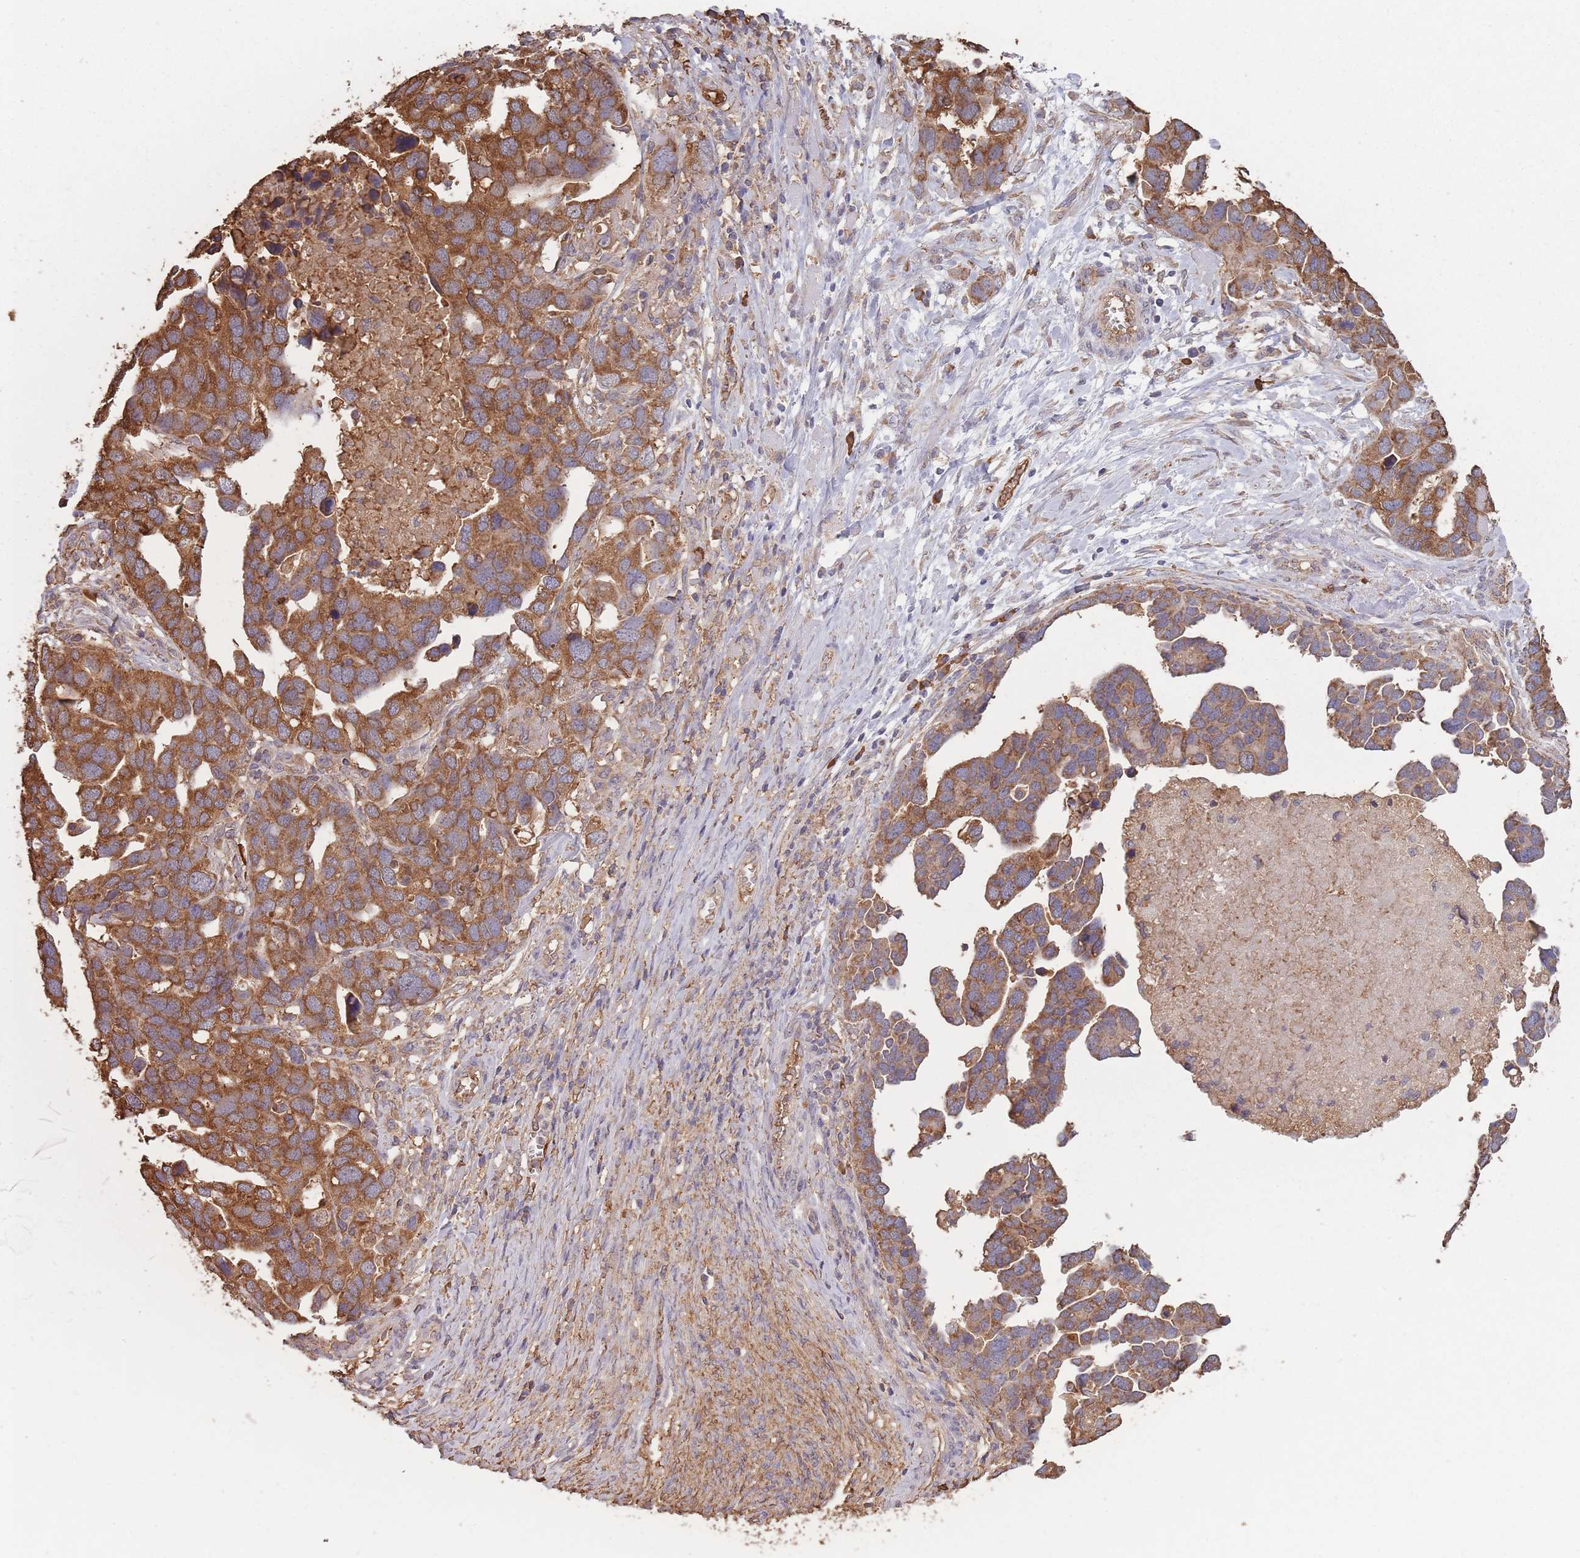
{"staining": {"intensity": "strong", "quantity": ">75%", "location": "cytoplasmic/membranous"}, "tissue": "ovarian cancer", "cell_type": "Tumor cells", "image_type": "cancer", "snomed": [{"axis": "morphology", "description": "Cystadenocarcinoma, serous, NOS"}, {"axis": "topography", "description": "Ovary"}], "caption": "The photomicrograph displays staining of ovarian cancer (serous cystadenocarcinoma), revealing strong cytoplasmic/membranous protein staining (brown color) within tumor cells. (DAB (3,3'-diaminobenzidine) IHC with brightfield microscopy, high magnification).", "gene": "SANBR", "patient": {"sex": "female", "age": 54}}